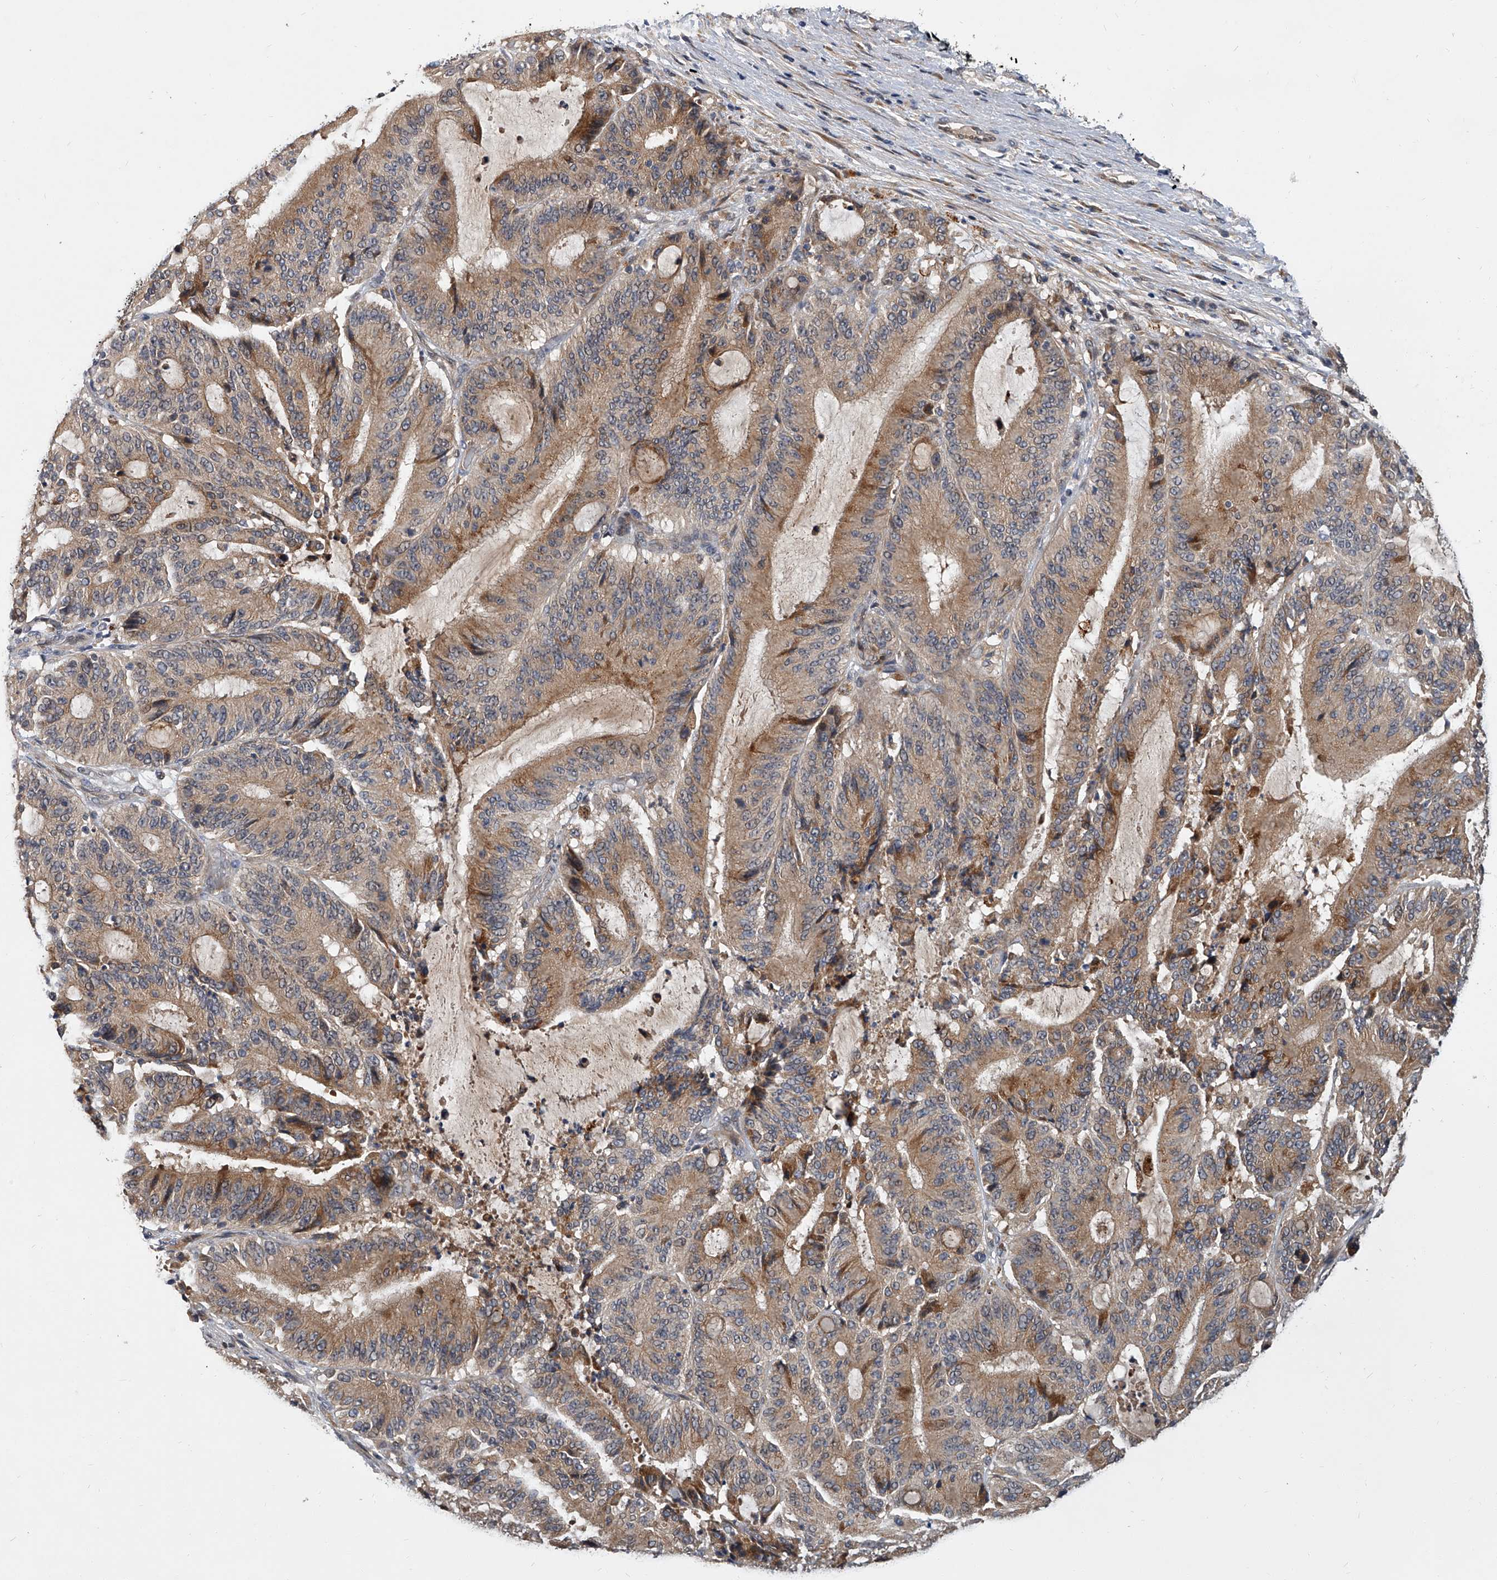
{"staining": {"intensity": "moderate", "quantity": ">75%", "location": "cytoplasmic/membranous"}, "tissue": "liver cancer", "cell_type": "Tumor cells", "image_type": "cancer", "snomed": [{"axis": "morphology", "description": "Normal tissue, NOS"}, {"axis": "morphology", "description": "Cholangiocarcinoma"}, {"axis": "topography", "description": "Liver"}, {"axis": "topography", "description": "Peripheral nerve tissue"}], "caption": "High-power microscopy captured an immunohistochemistry image of liver cancer (cholangiocarcinoma), revealing moderate cytoplasmic/membranous expression in approximately >75% of tumor cells. (brown staining indicates protein expression, while blue staining denotes nuclei).", "gene": "JAG2", "patient": {"sex": "female", "age": 73}}